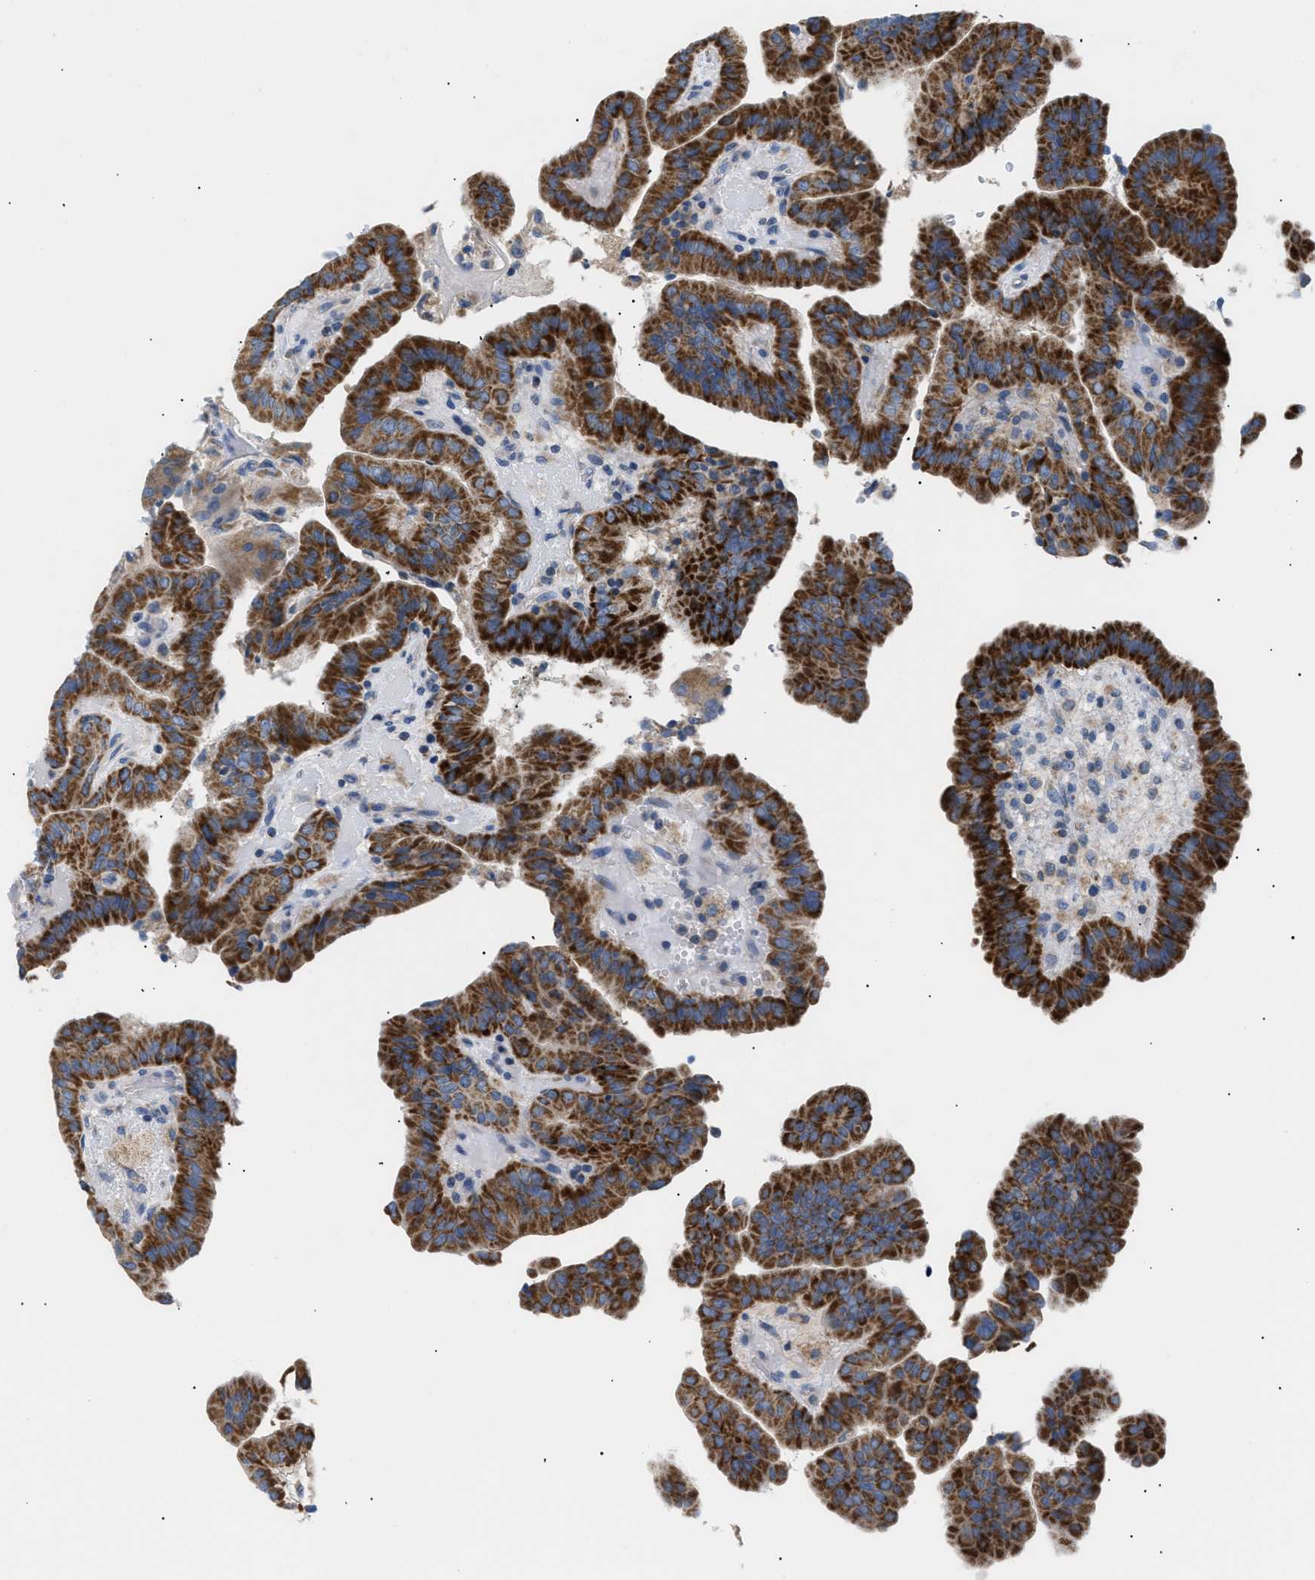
{"staining": {"intensity": "strong", "quantity": "25%-75%", "location": "cytoplasmic/membranous"}, "tissue": "thyroid cancer", "cell_type": "Tumor cells", "image_type": "cancer", "snomed": [{"axis": "morphology", "description": "Papillary adenocarcinoma, NOS"}, {"axis": "topography", "description": "Thyroid gland"}], "caption": "IHC image of neoplastic tissue: papillary adenocarcinoma (thyroid) stained using IHC shows high levels of strong protein expression localized specifically in the cytoplasmic/membranous of tumor cells, appearing as a cytoplasmic/membranous brown color.", "gene": "ILDR1", "patient": {"sex": "male", "age": 33}}